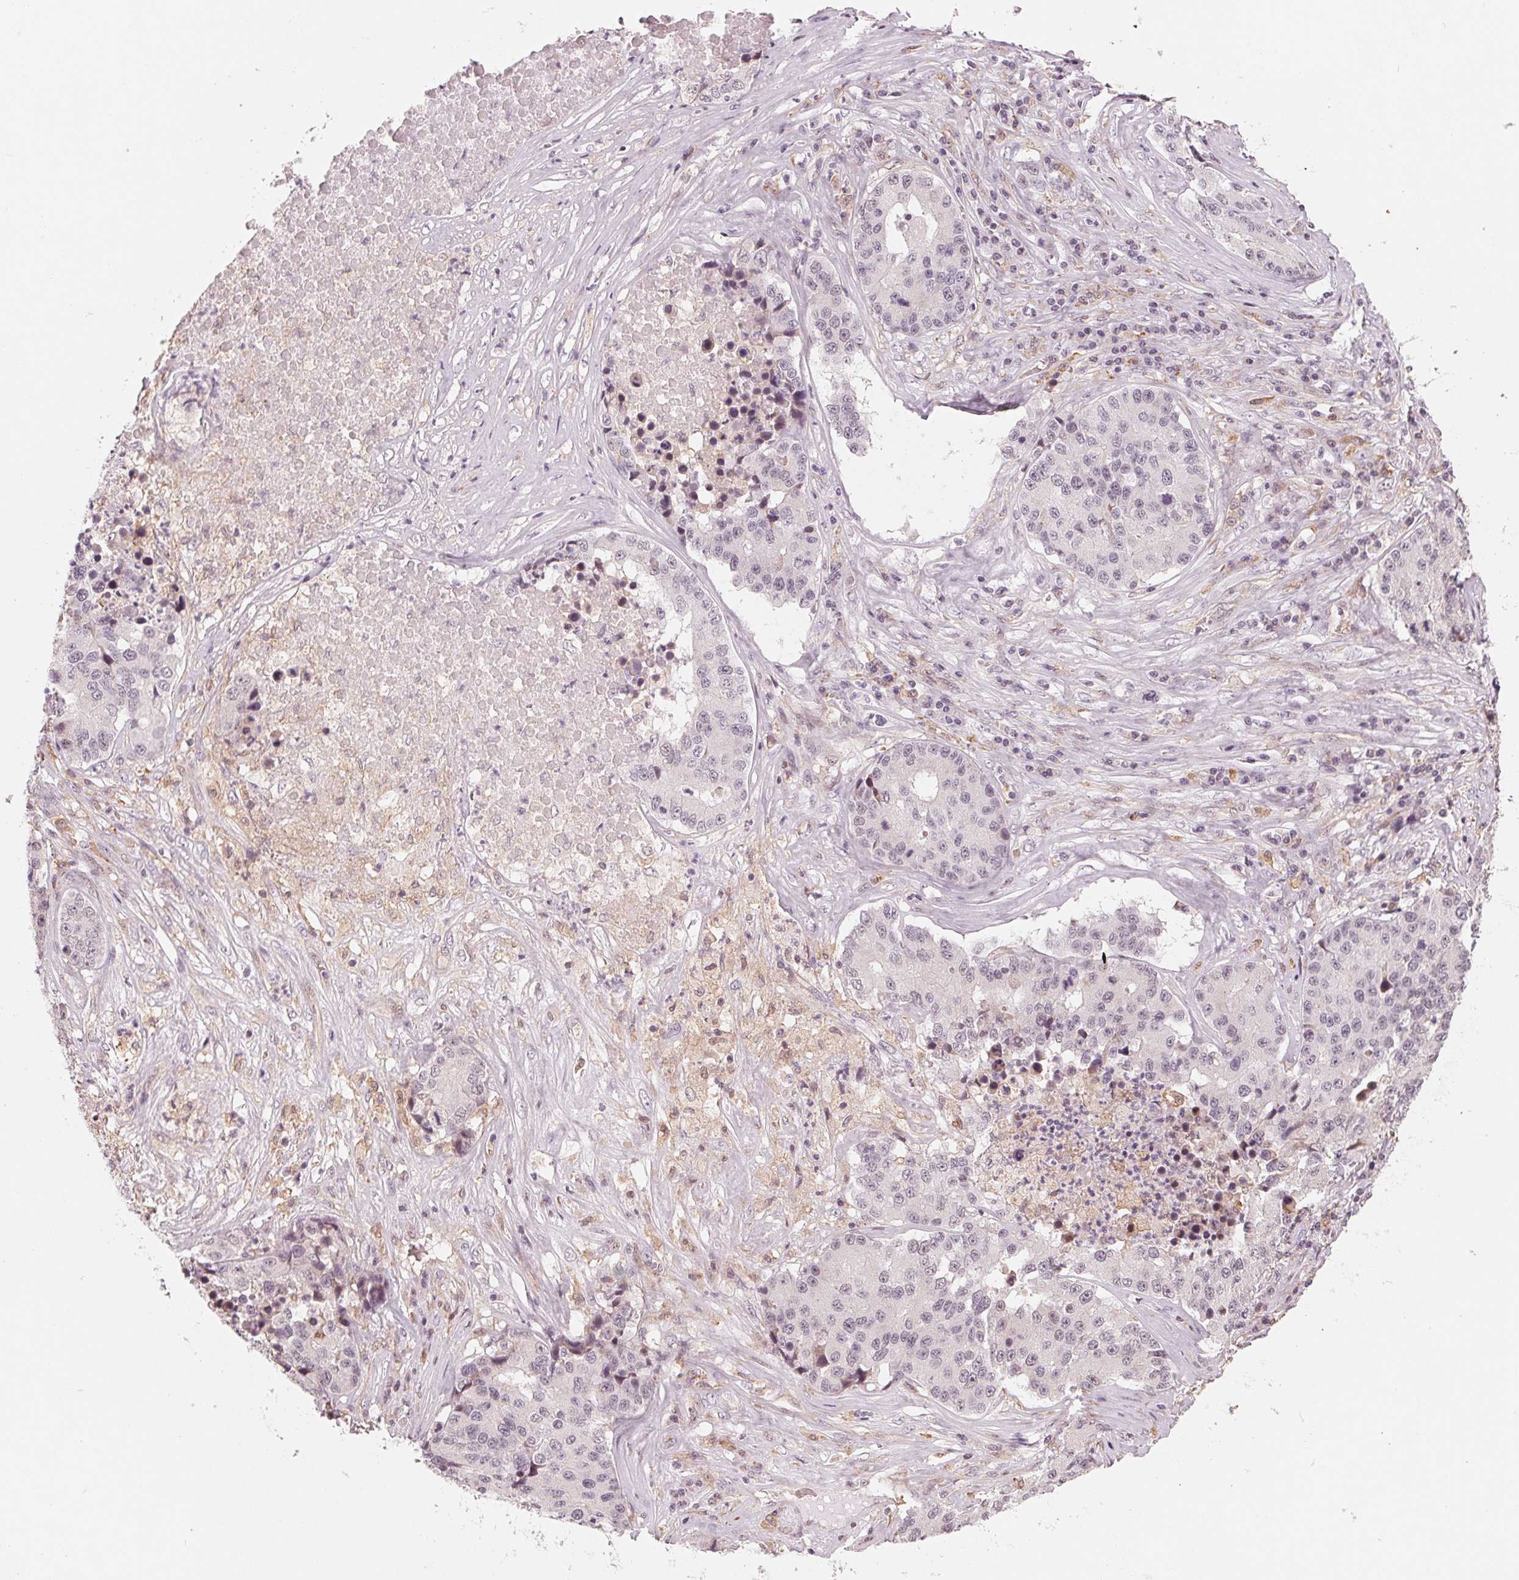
{"staining": {"intensity": "negative", "quantity": "none", "location": "none"}, "tissue": "stomach cancer", "cell_type": "Tumor cells", "image_type": "cancer", "snomed": [{"axis": "morphology", "description": "Adenocarcinoma, NOS"}, {"axis": "topography", "description": "Stomach"}], "caption": "Micrograph shows no significant protein positivity in tumor cells of stomach cancer (adenocarcinoma).", "gene": "IL9R", "patient": {"sex": "male", "age": 71}}